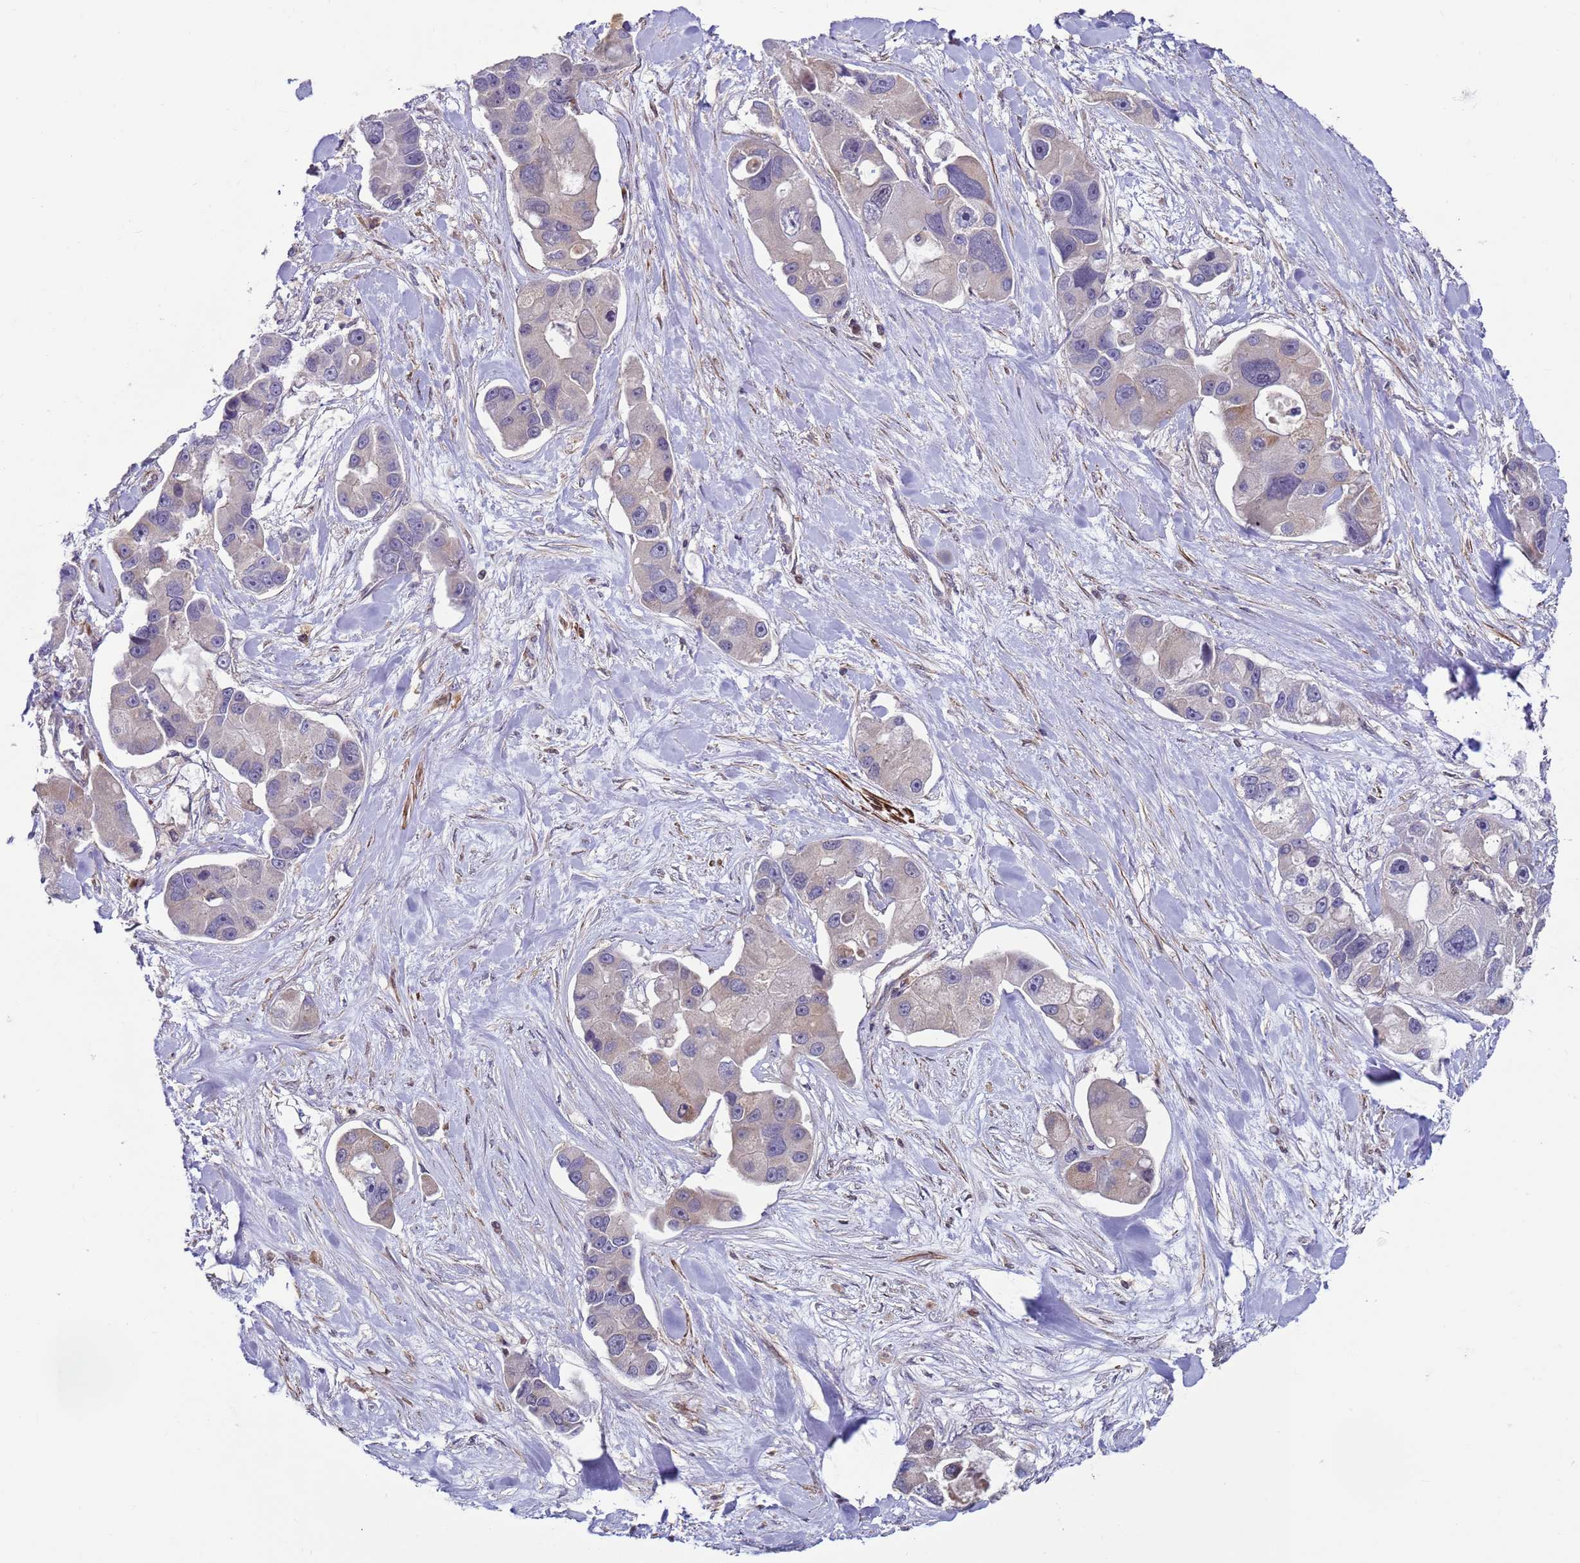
{"staining": {"intensity": "weak", "quantity": "<25%", "location": "cytoplasmic/membranous"}, "tissue": "lung cancer", "cell_type": "Tumor cells", "image_type": "cancer", "snomed": [{"axis": "morphology", "description": "Adenocarcinoma, NOS"}, {"axis": "topography", "description": "Lung"}], "caption": "A histopathology image of human lung cancer (adenocarcinoma) is negative for staining in tumor cells.", "gene": "SNAPC4", "patient": {"sex": "female", "age": 54}}